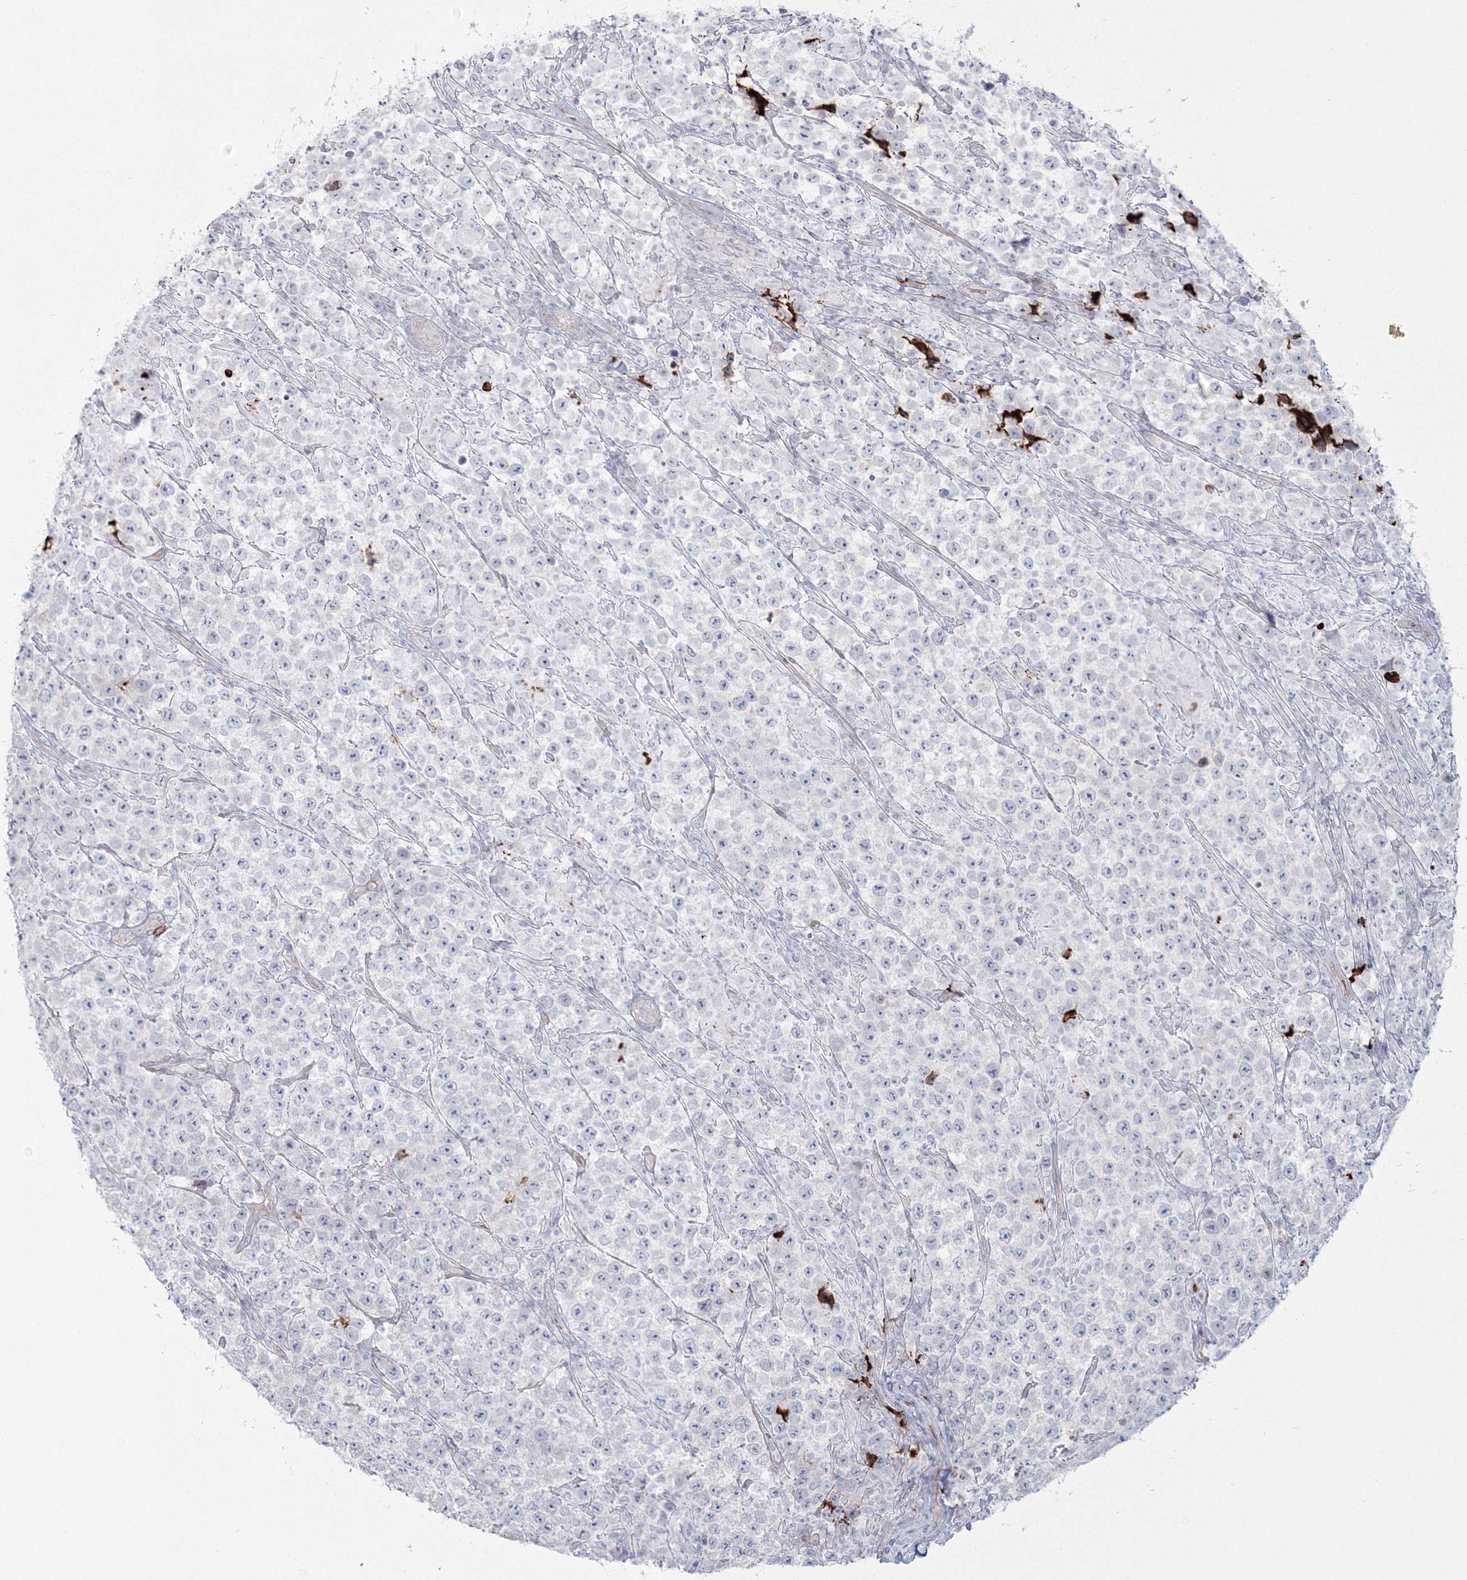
{"staining": {"intensity": "negative", "quantity": "none", "location": "none"}, "tissue": "testis cancer", "cell_type": "Tumor cells", "image_type": "cancer", "snomed": [{"axis": "morphology", "description": "Normal tissue, NOS"}, {"axis": "morphology", "description": "Urothelial carcinoma, High grade"}, {"axis": "morphology", "description": "Seminoma, NOS"}, {"axis": "morphology", "description": "Carcinoma, Embryonal, NOS"}, {"axis": "topography", "description": "Urinary bladder"}, {"axis": "topography", "description": "Testis"}], "caption": "DAB immunohistochemical staining of testis urothelial carcinoma (high-grade) demonstrates no significant staining in tumor cells.", "gene": "HYAL2", "patient": {"sex": "male", "age": 41}}